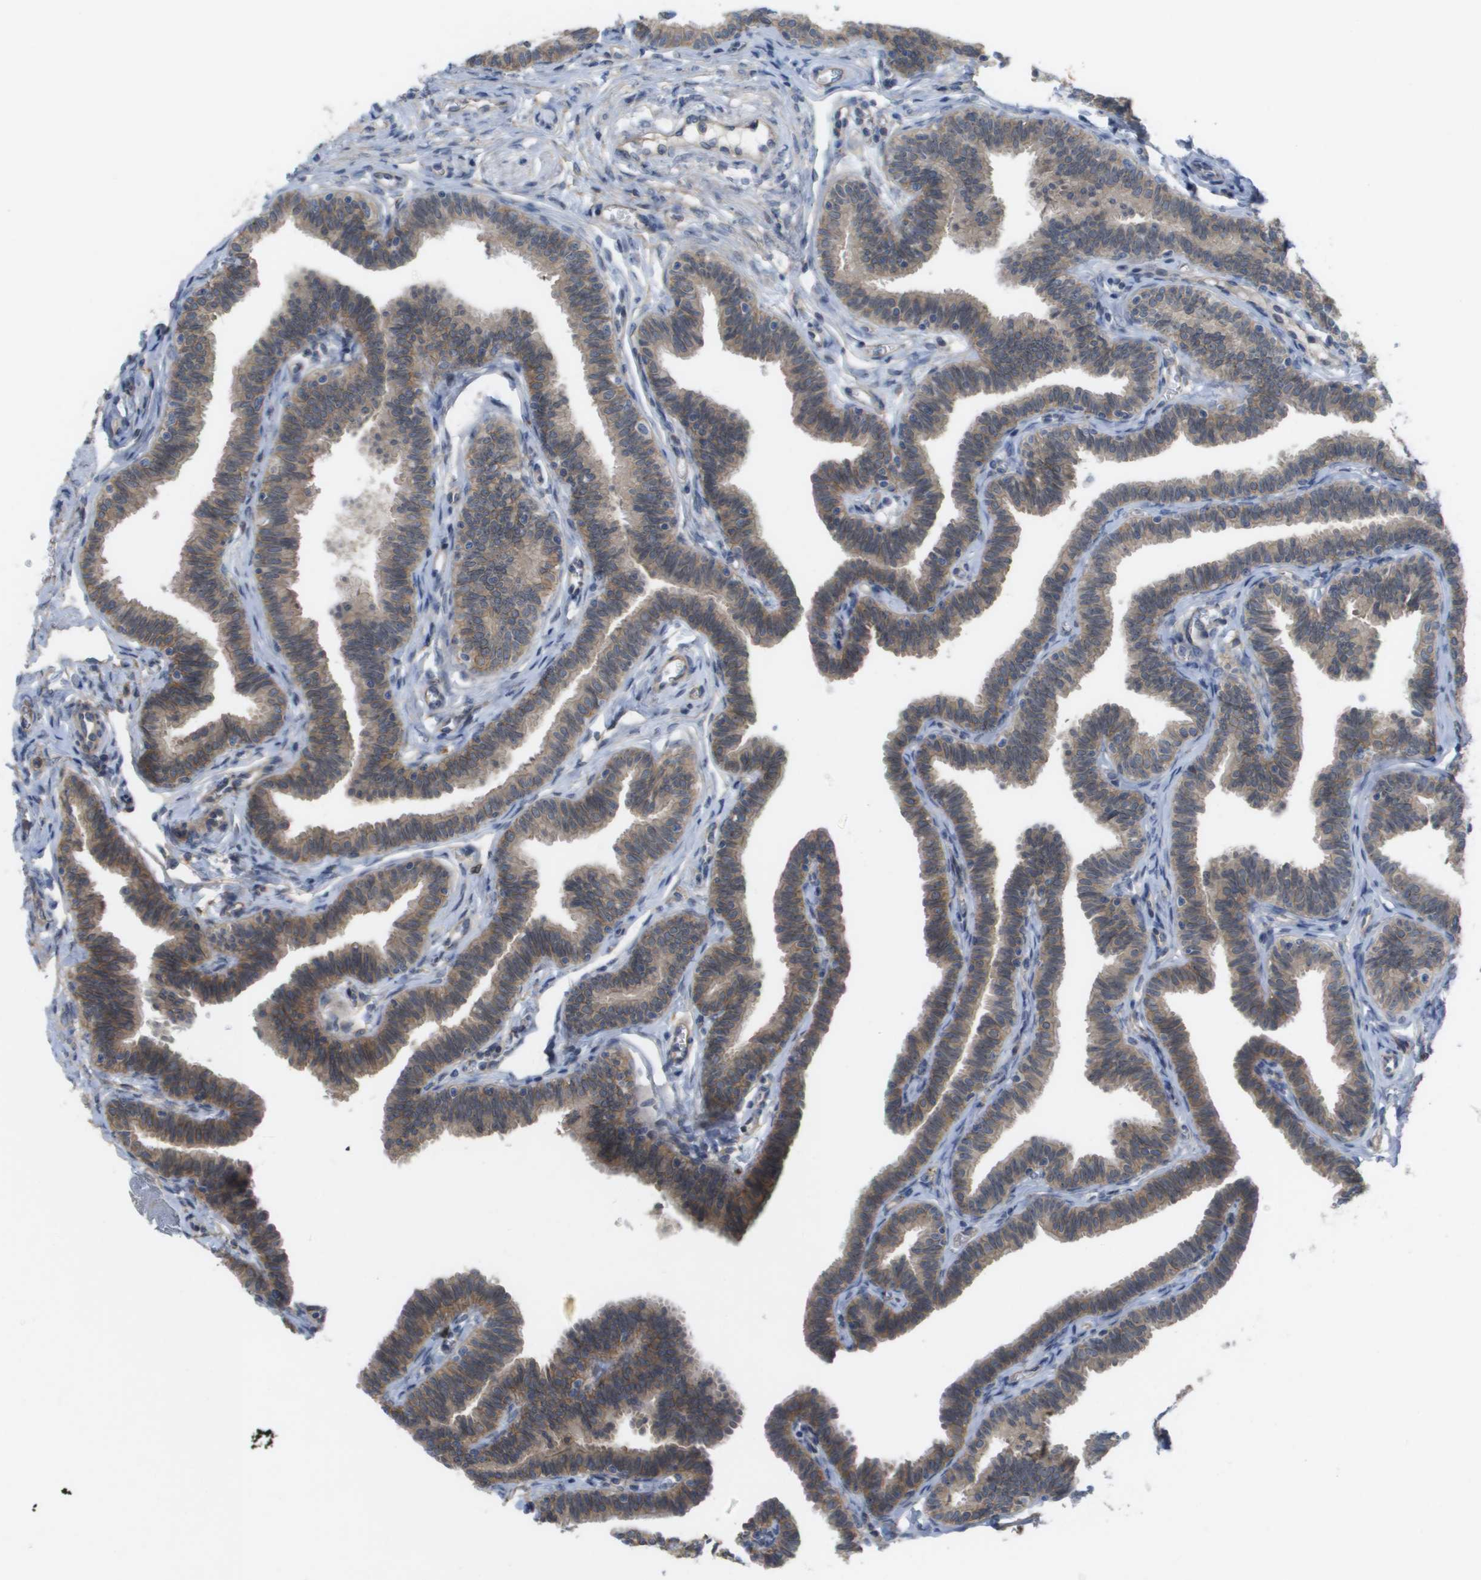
{"staining": {"intensity": "weak", "quantity": ">75%", "location": "cytoplasmic/membranous"}, "tissue": "fallopian tube", "cell_type": "Glandular cells", "image_type": "normal", "snomed": [{"axis": "morphology", "description": "Normal tissue, NOS"}, {"axis": "topography", "description": "Fallopian tube"}, {"axis": "topography", "description": "Ovary"}], "caption": "A micrograph of fallopian tube stained for a protein demonstrates weak cytoplasmic/membranous brown staining in glandular cells. (Brightfield microscopy of DAB IHC at high magnification).", "gene": "MTARC2", "patient": {"sex": "female", "age": 23}}